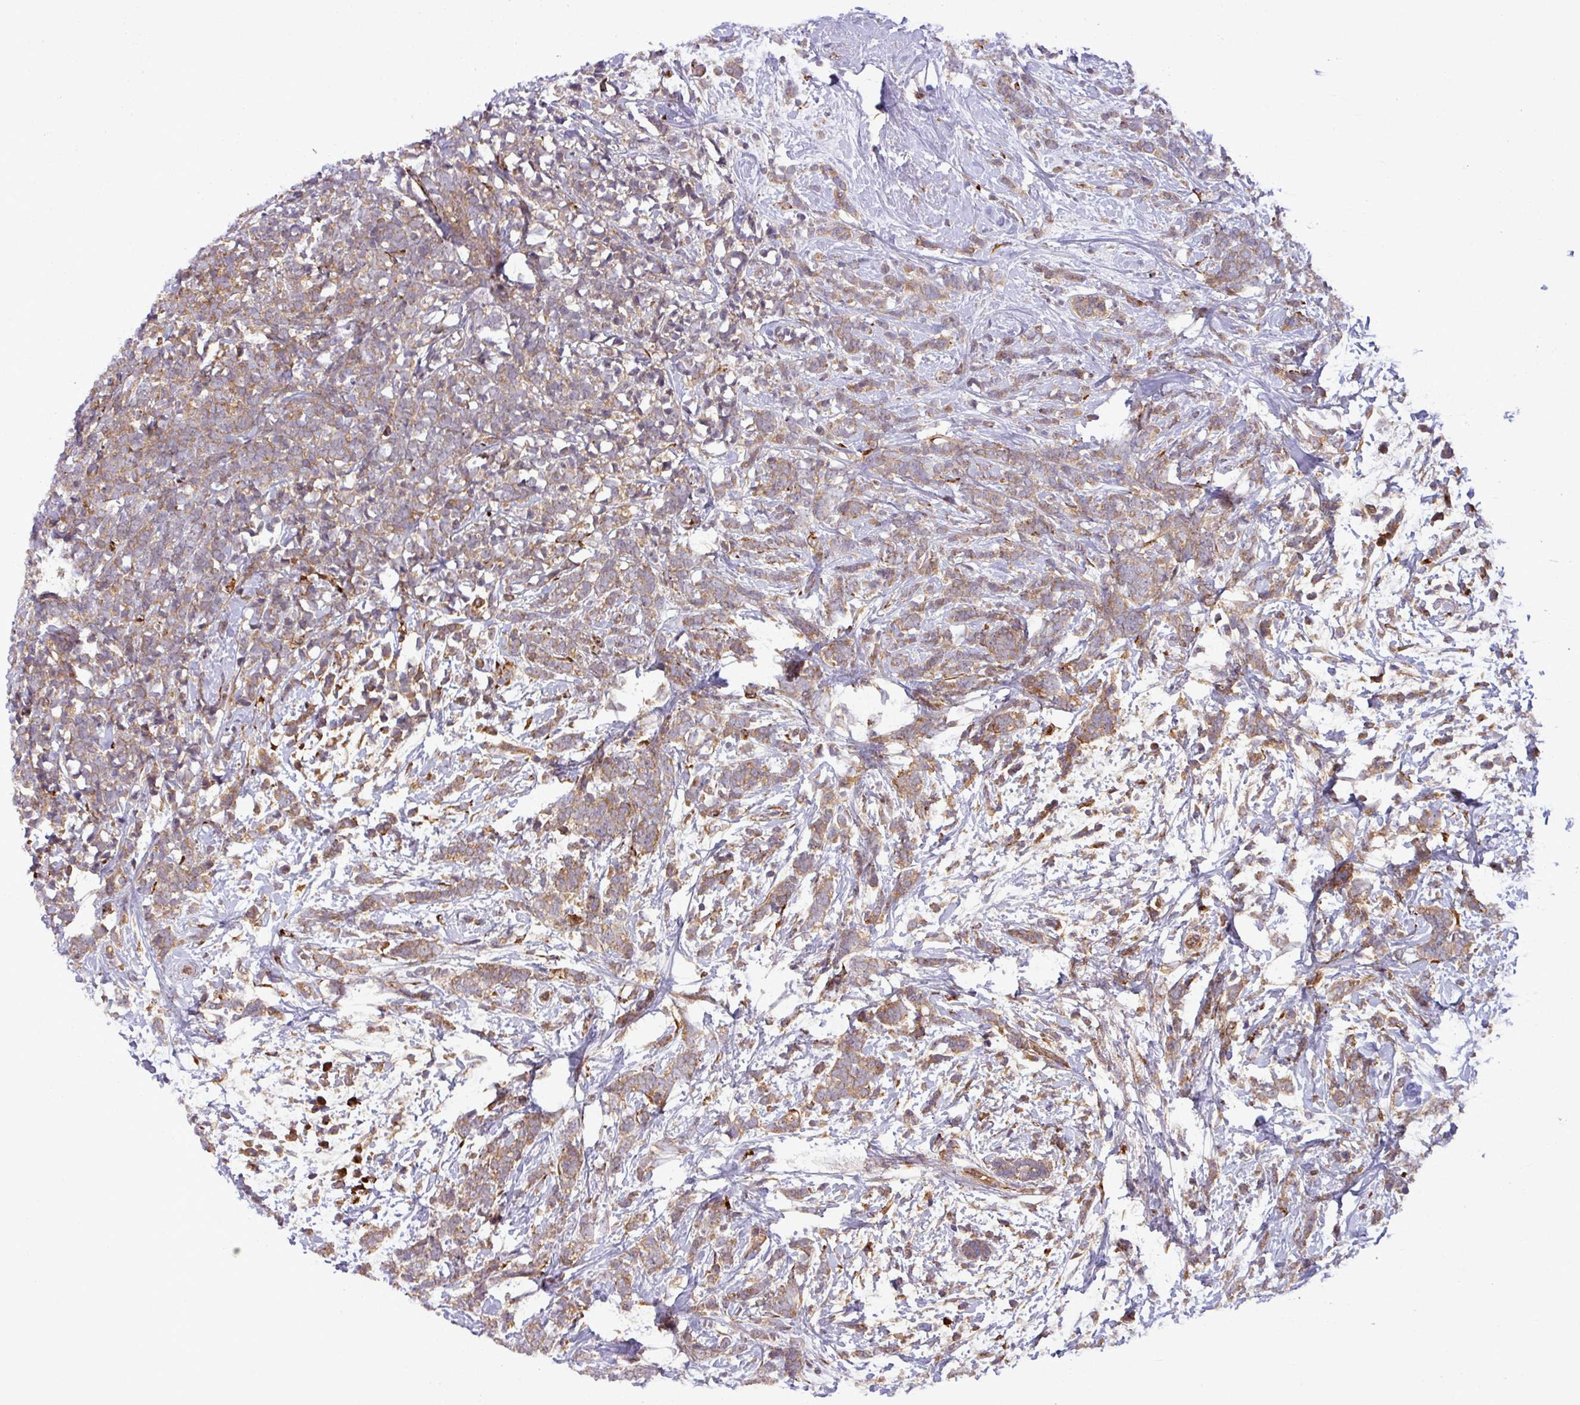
{"staining": {"intensity": "moderate", "quantity": ">75%", "location": "cytoplasmic/membranous"}, "tissue": "breast cancer", "cell_type": "Tumor cells", "image_type": "cancer", "snomed": [{"axis": "morphology", "description": "Lobular carcinoma"}, {"axis": "topography", "description": "Breast"}], "caption": "This image shows IHC staining of lobular carcinoma (breast), with medium moderate cytoplasmic/membranous positivity in about >75% of tumor cells.", "gene": "ART1", "patient": {"sex": "female", "age": 58}}